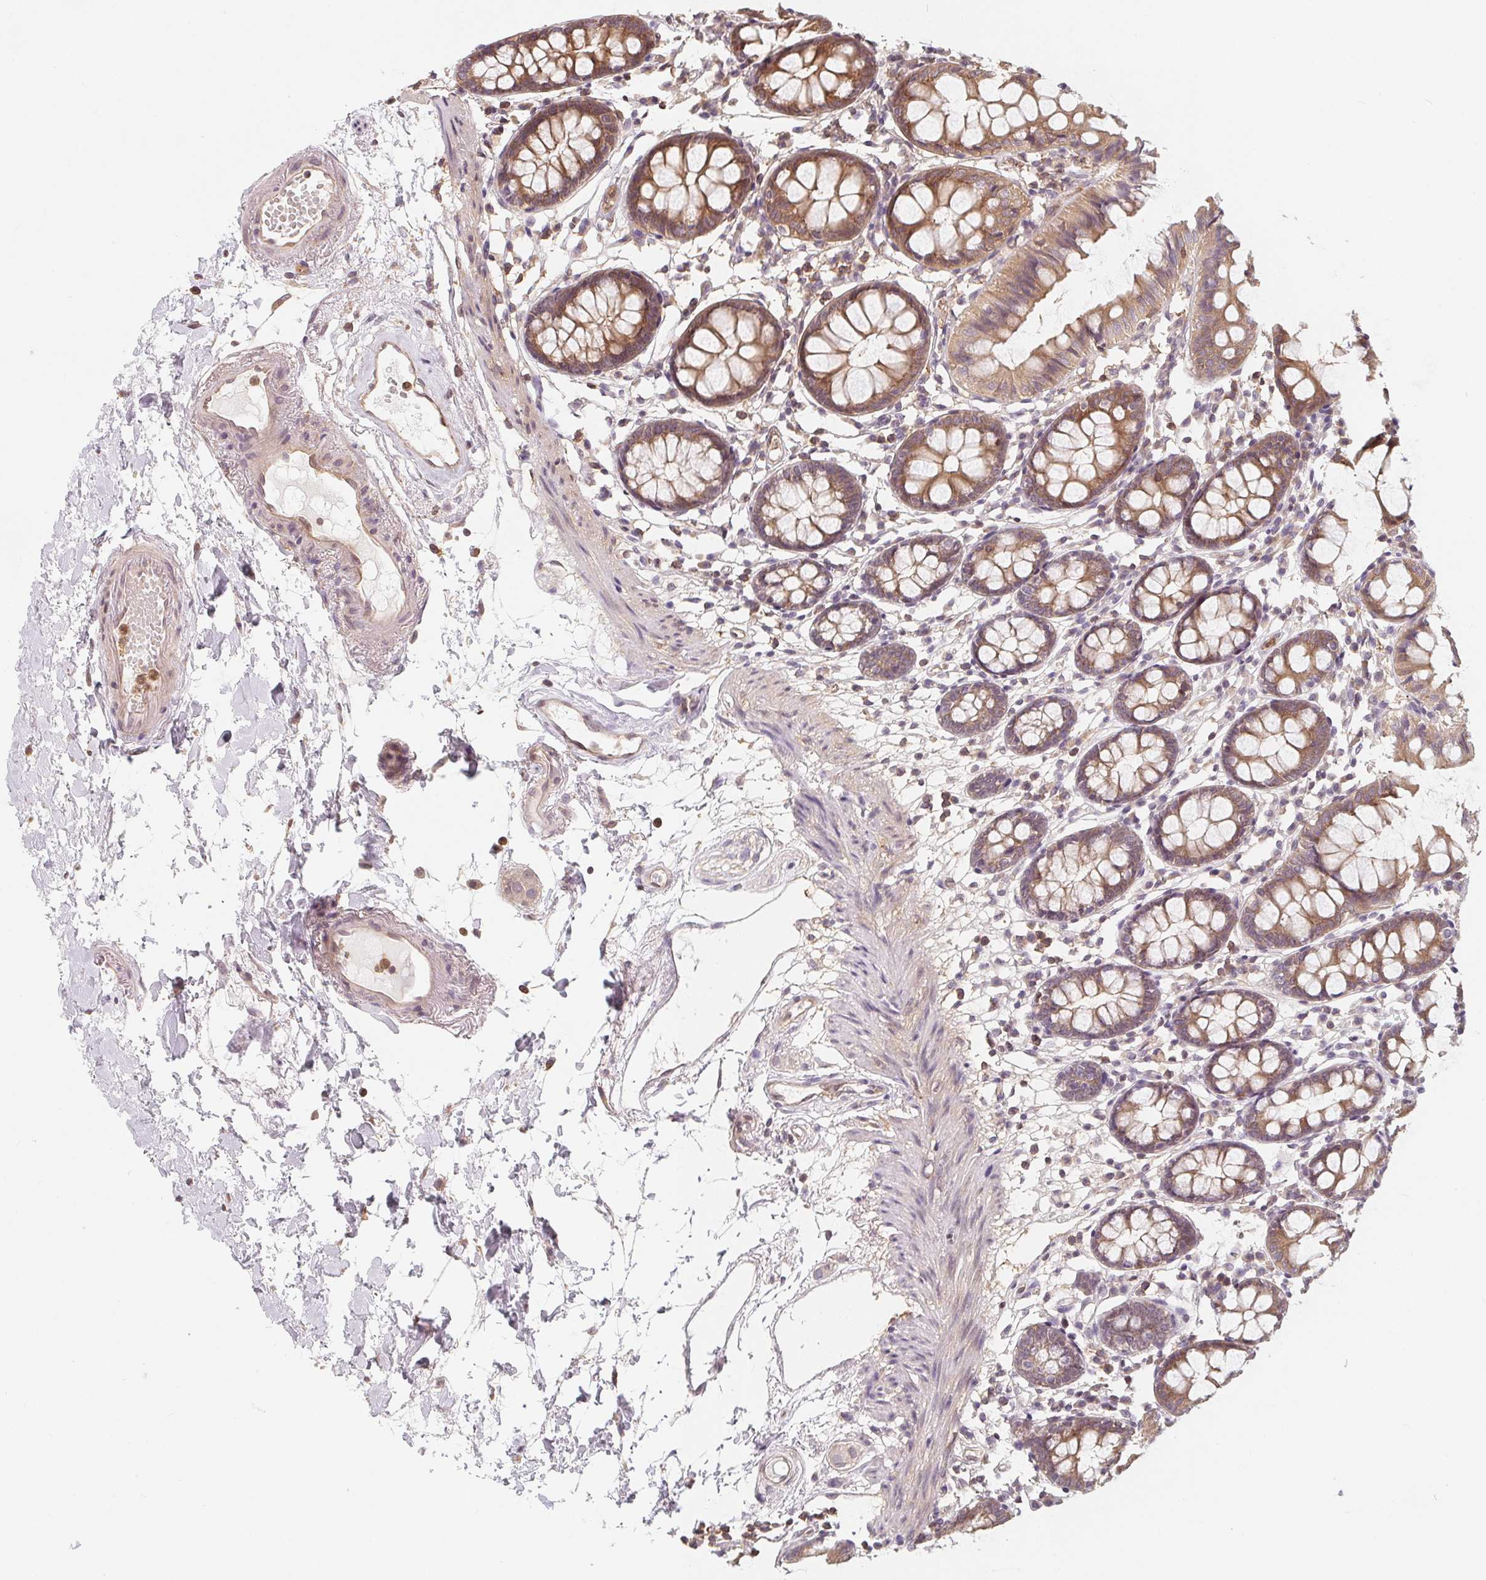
{"staining": {"intensity": "weak", "quantity": "25%-75%", "location": "cytoplasmic/membranous"}, "tissue": "colon", "cell_type": "Endothelial cells", "image_type": "normal", "snomed": [{"axis": "morphology", "description": "Normal tissue, NOS"}, {"axis": "topography", "description": "Colon"}], "caption": "A brown stain labels weak cytoplasmic/membranous expression of a protein in endothelial cells of normal colon.", "gene": "ANKRD13A", "patient": {"sex": "female", "age": 84}}